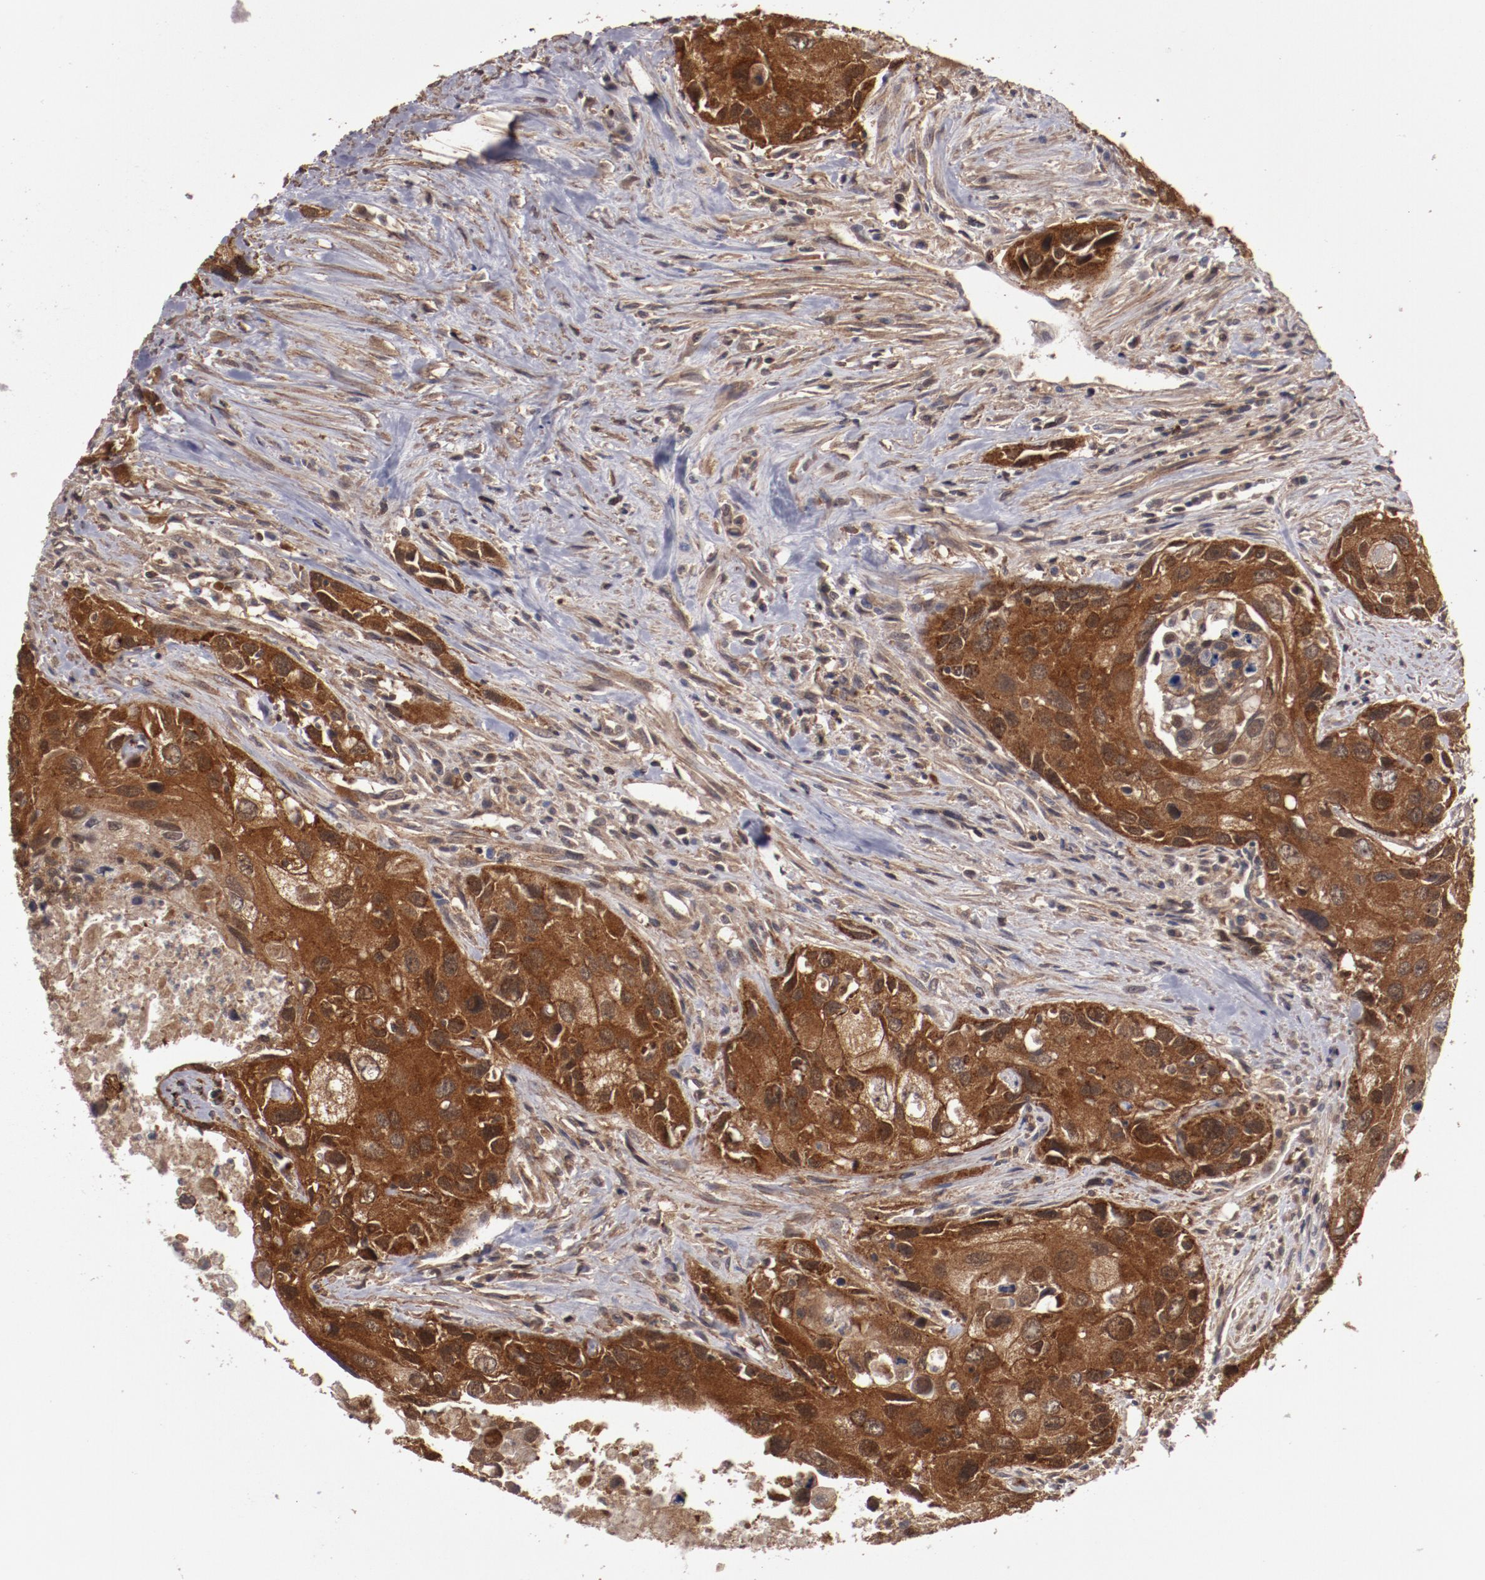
{"staining": {"intensity": "strong", "quantity": ">75%", "location": "cytoplasmic/membranous"}, "tissue": "urothelial cancer", "cell_type": "Tumor cells", "image_type": "cancer", "snomed": [{"axis": "morphology", "description": "Urothelial carcinoma, High grade"}, {"axis": "topography", "description": "Urinary bladder"}], "caption": "DAB immunohistochemical staining of human urothelial cancer displays strong cytoplasmic/membranous protein positivity in about >75% of tumor cells. (DAB (3,3'-diaminobenzidine) IHC, brown staining for protein, blue staining for nuclei).", "gene": "RPS6KA6", "patient": {"sex": "male", "age": 71}}